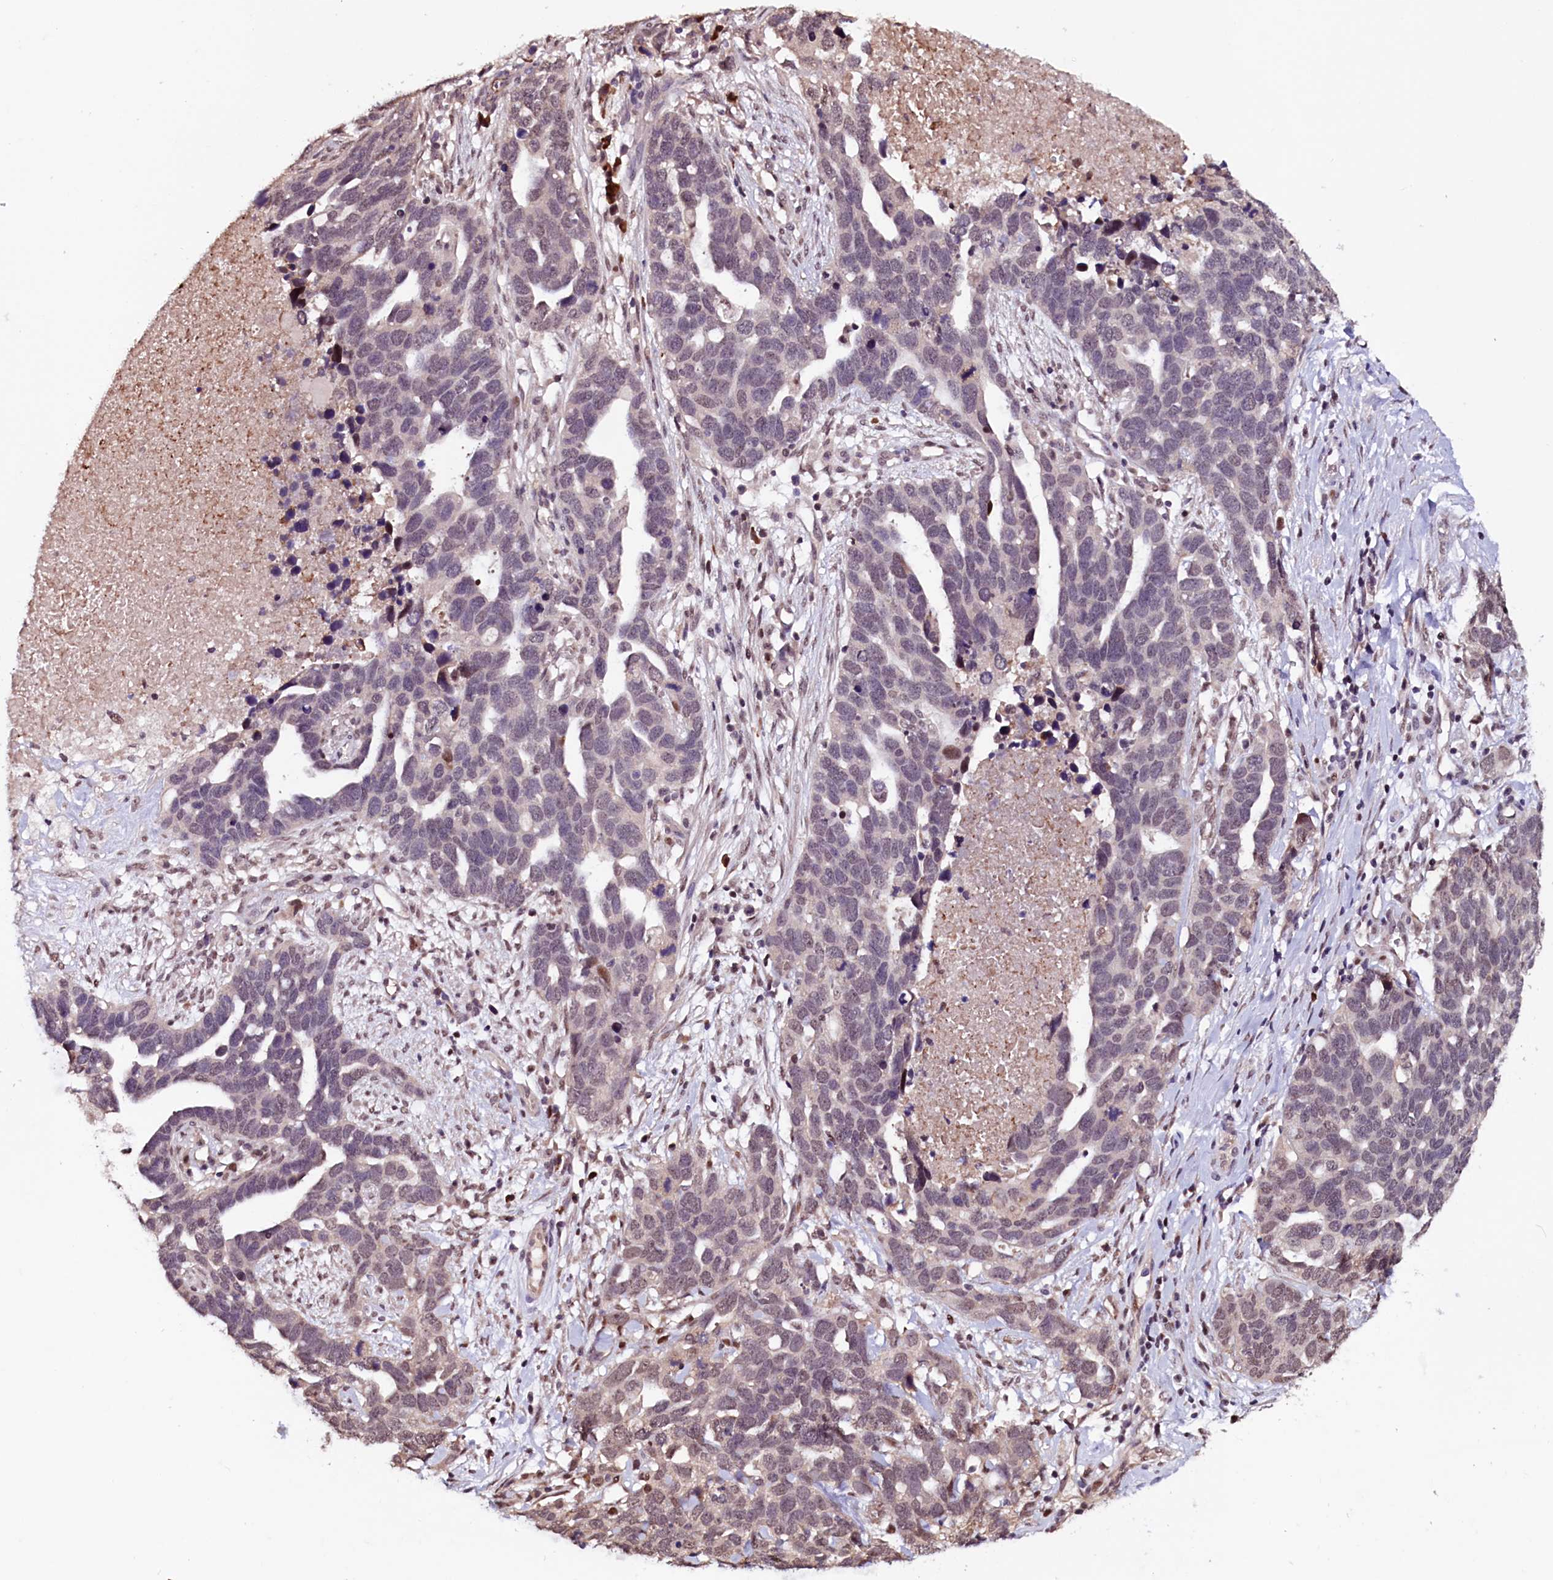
{"staining": {"intensity": "weak", "quantity": "<25%", "location": "nuclear"}, "tissue": "ovarian cancer", "cell_type": "Tumor cells", "image_type": "cancer", "snomed": [{"axis": "morphology", "description": "Cystadenocarcinoma, serous, NOS"}, {"axis": "topography", "description": "Ovary"}], "caption": "Immunohistochemistry (IHC) micrograph of neoplastic tissue: human serous cystadenocarcinoma (ovarian) stained with DAB displays no significant protein positivity in tumor cells.", "gene": "RNMT", "patient": {"sex": "female", "age": 54}}